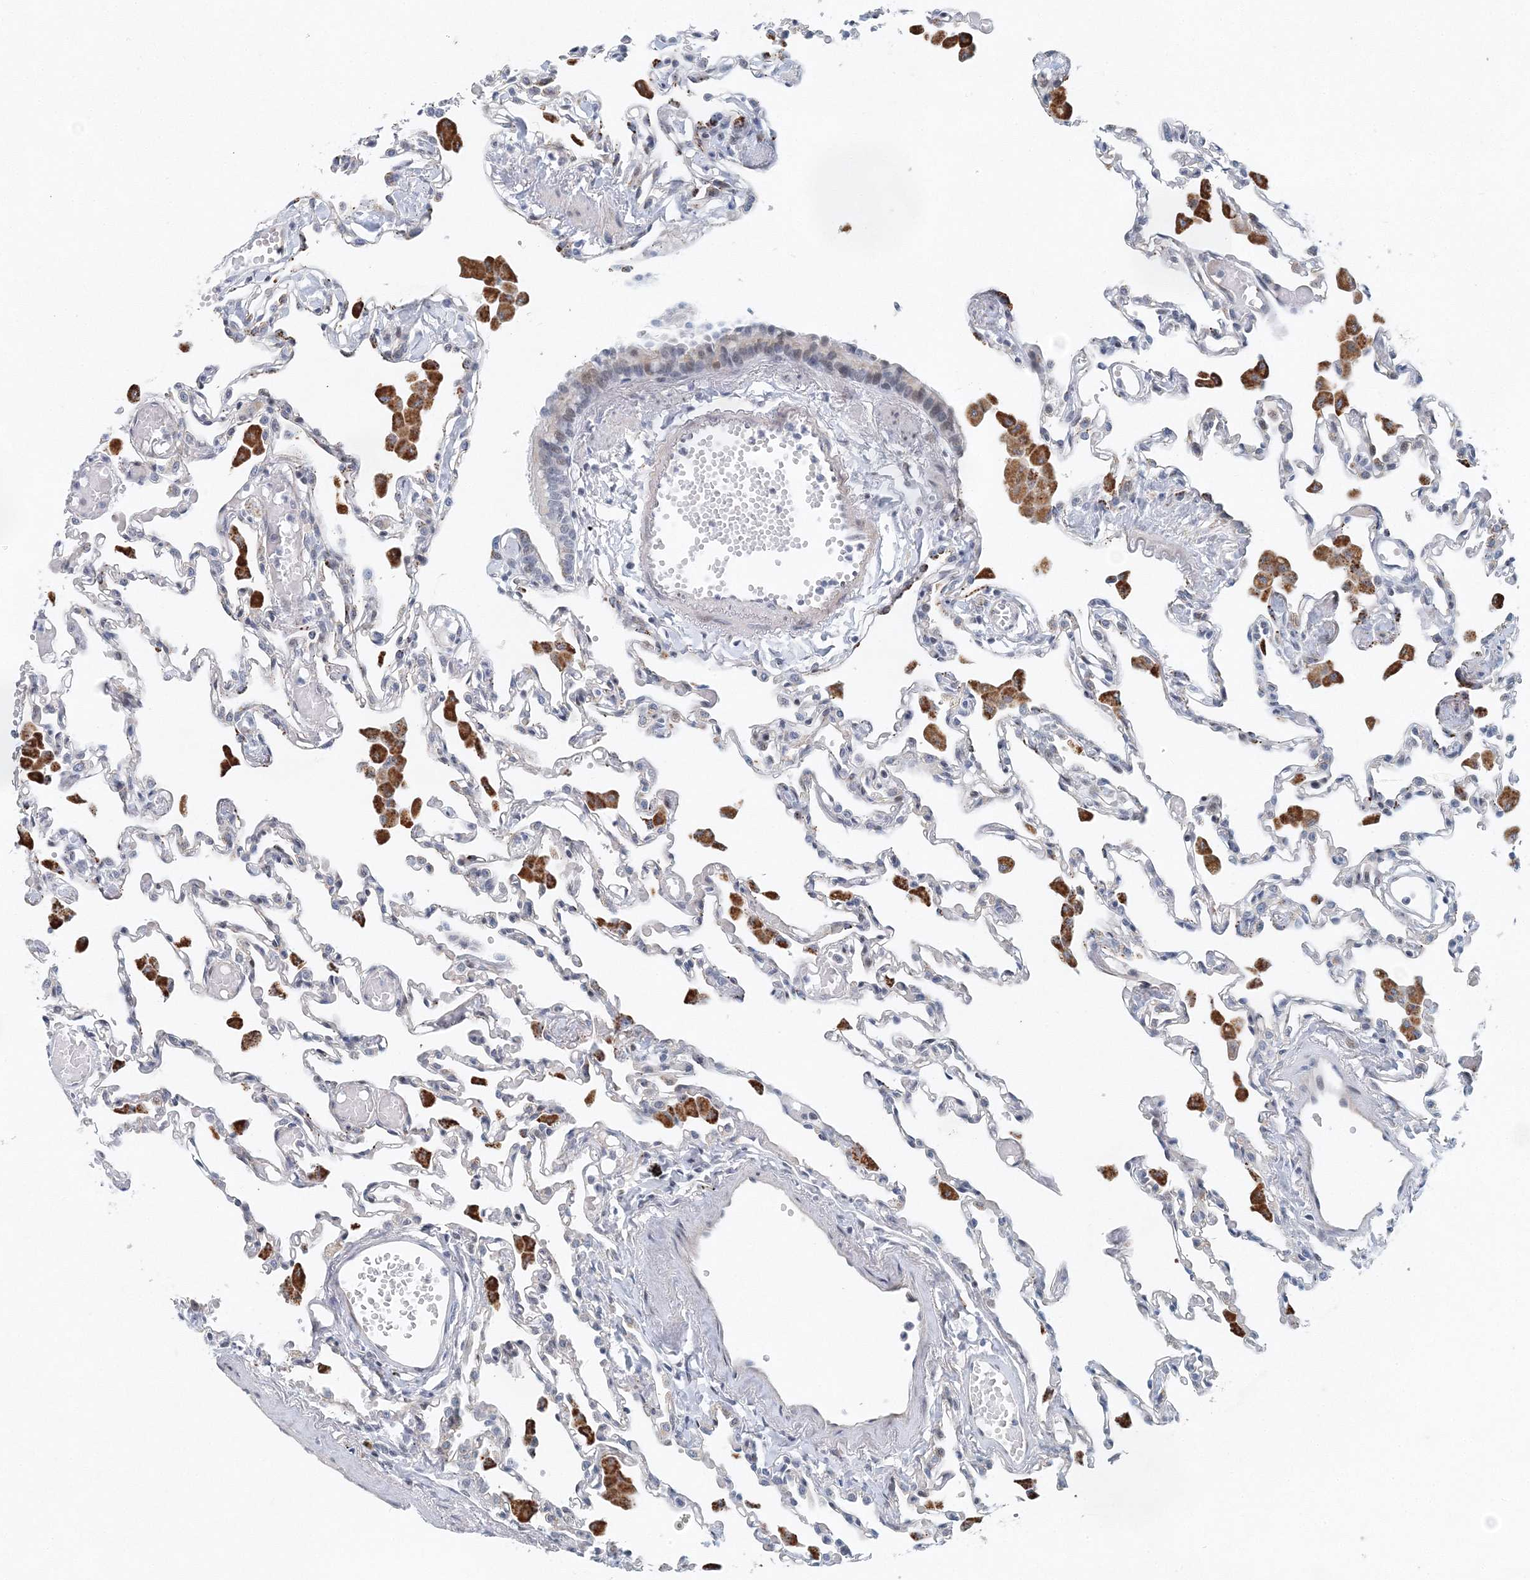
{"staining": {"intensity": "negative", "quantity": "none", "location": "none"}, "tissue": "lung", "cell_type": "Alveolar cells", "image_type": "normal", "snomed": [{"axis": "morphology", "description": "Normal tissue, NOS"}, {"axis": "topography", "description": "Bronchus"}, {"axis": "topography", "description": "Lung"}], "caption": "Unremarkable lung was stained to show a protein in brown. There is no significant staining in alveolar cells.", "gene": "UIMC1", "patient": {"sex": "female", "age": 49}}